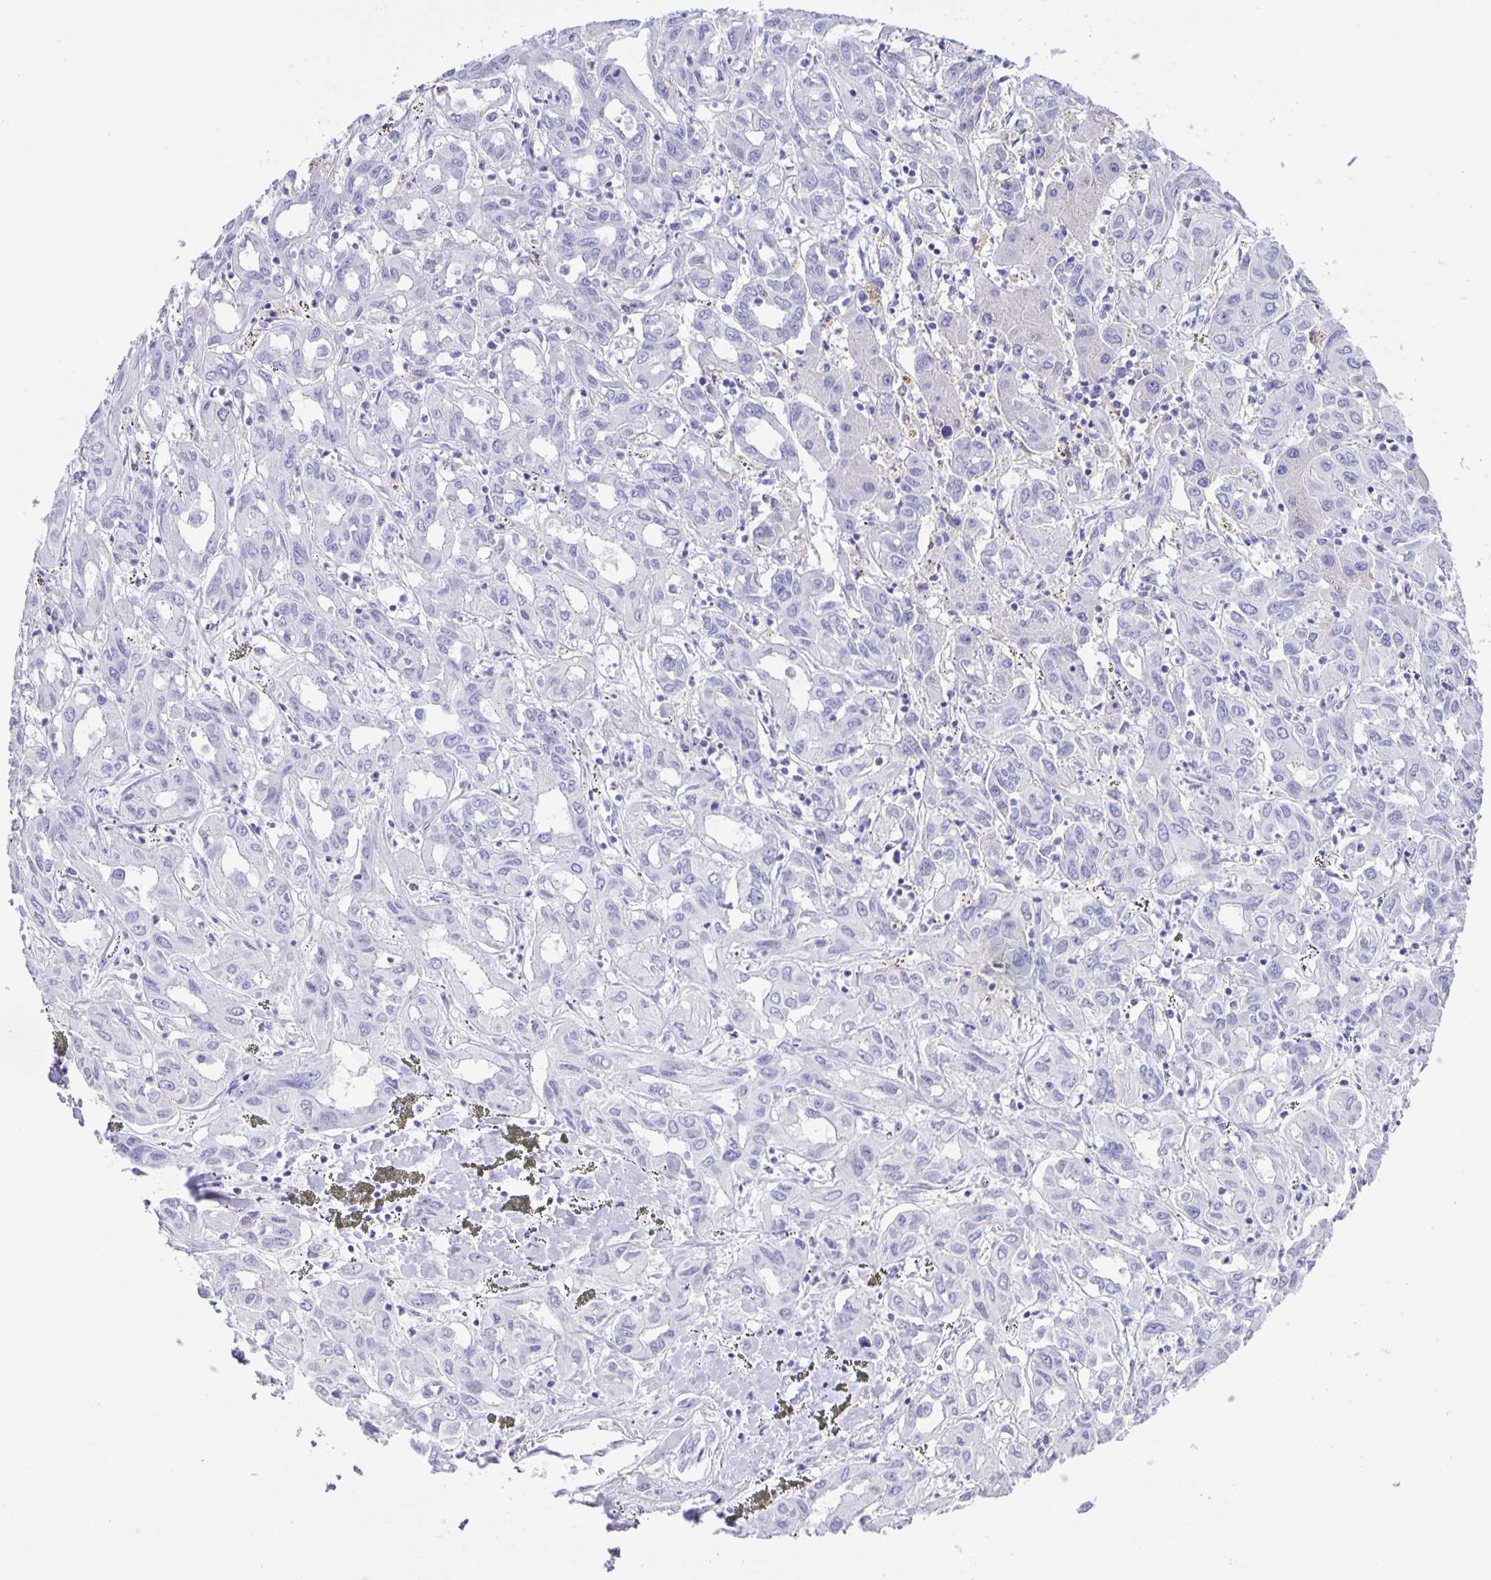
{"staining": {"intensity": "negative", "quantity": "none", "location": "none"}, "tissue": "liver cancer", "cell_type": "Tumor cells", "image_type": "cancer", "snomed": [{"axis": "morphology", "description": "Cholangiocarcinoma"}, {"axis": "topography", "description": "Liver"}], "caption": "A high-resolution histopathology image shows immunohistochemistry staining of liver cancer, which exhibits no significant expression in tumor cells. Brightfield microscopy of immunohistochemistry (IHC) stained with DAB (3,3'-diaminobenzidine) (brown) and hematoxylin (blue), captured at high magnification.", "gene": "GUCA2A", "patient": {"sex": "female", "age": 60}}